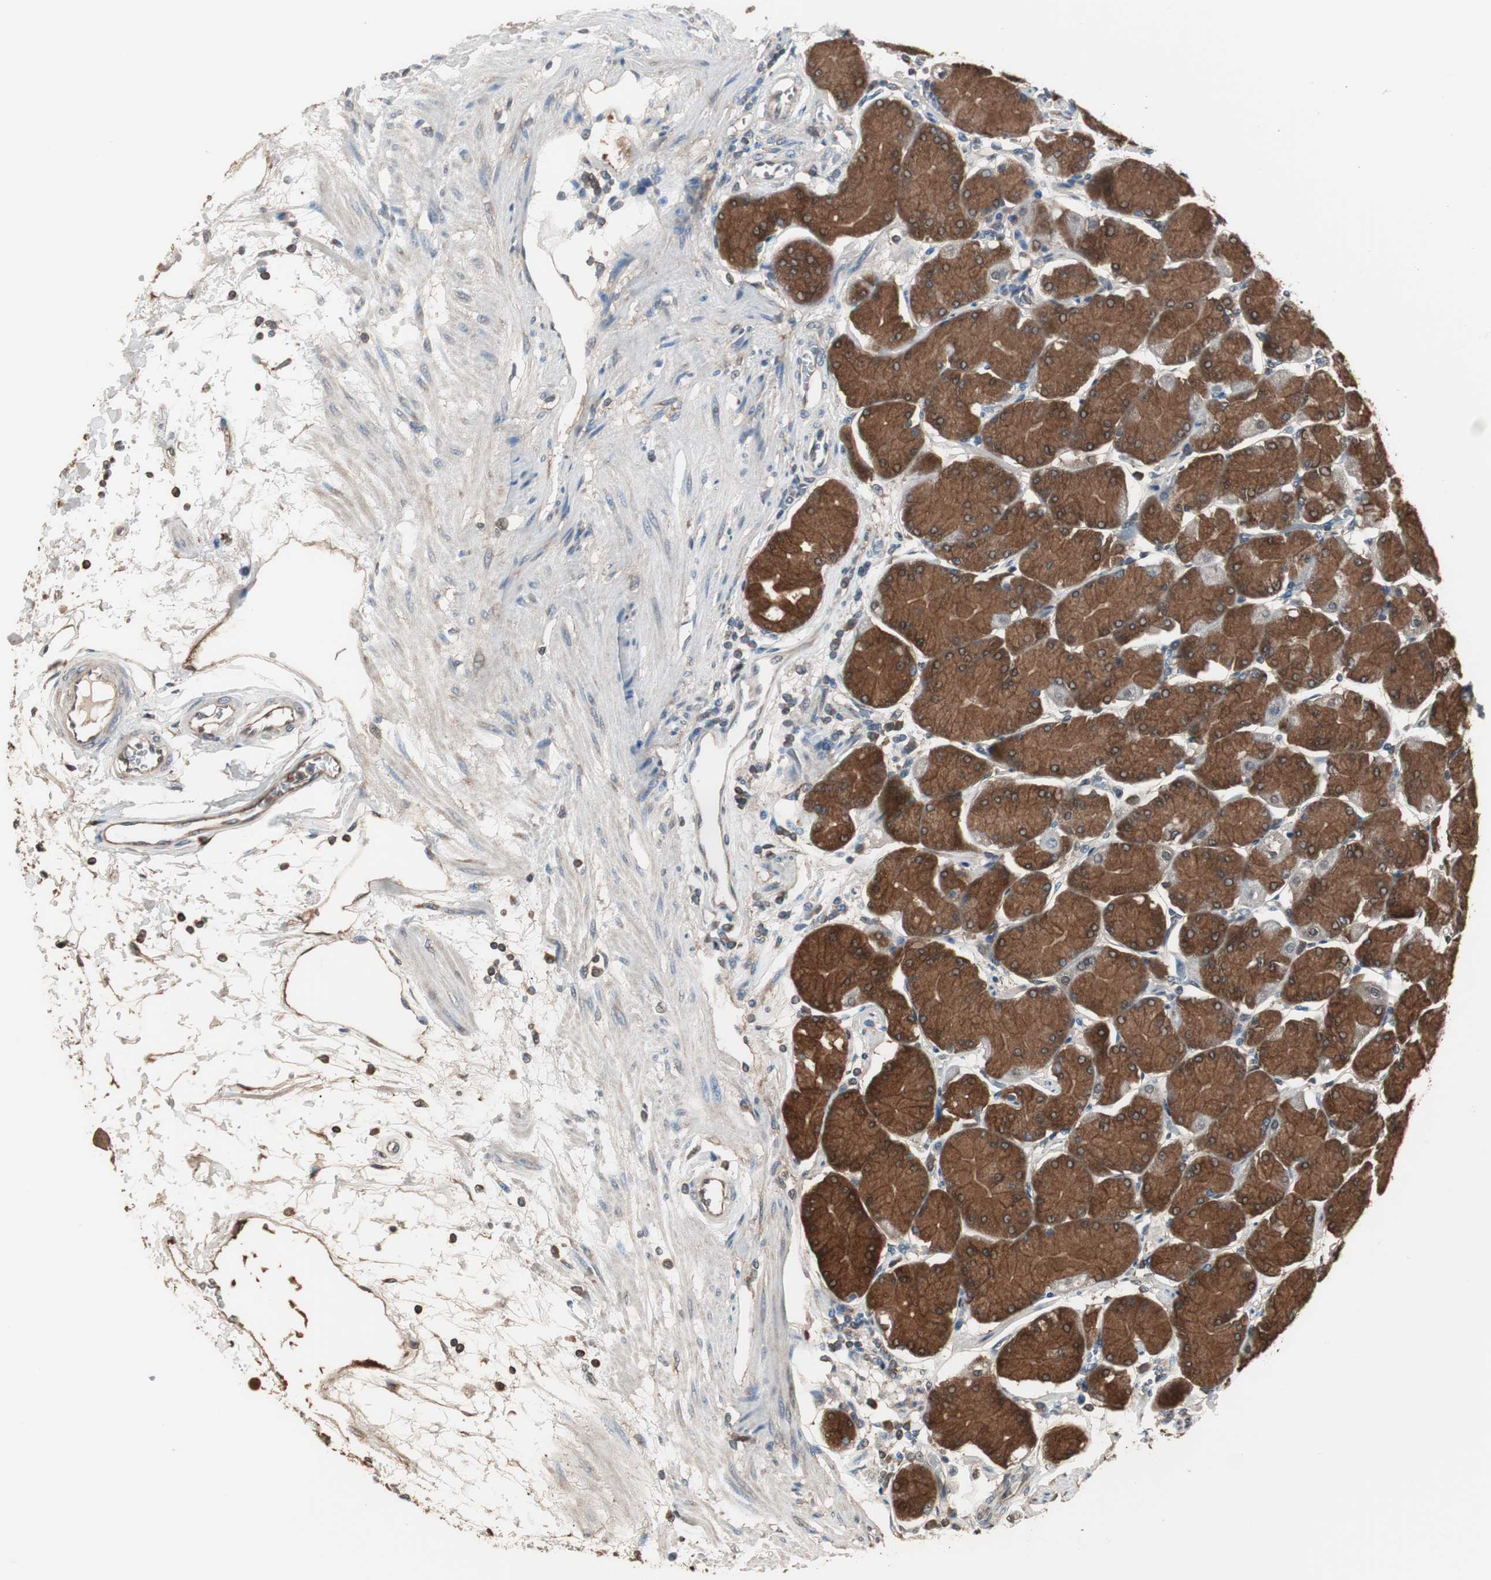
{"staining": {"intensity": "strong", "quantity": ">75%", "location": "cytoplasmic/membranous"}, "tissue": "stomach", "cell_type": "Glandular cells", "image_type": "normal", "snomed": [{"axis": "morphology", "description": "Normal tissue, NOS"}, {"axis": "topography", "description": "Stomach, upper"}, {"axis": "topography", "description": "Stomach"}], "caption": "Protein expression analysis of unremarkable stomach displays strong cytoplasmic/membranous staining in approximately >75% of glandular cells. Ihc stains the protein of interest in brown and the nuclei are stained blue.", "gene": "CAPNS1", "patient": {"sex": "male", "age": 76}}